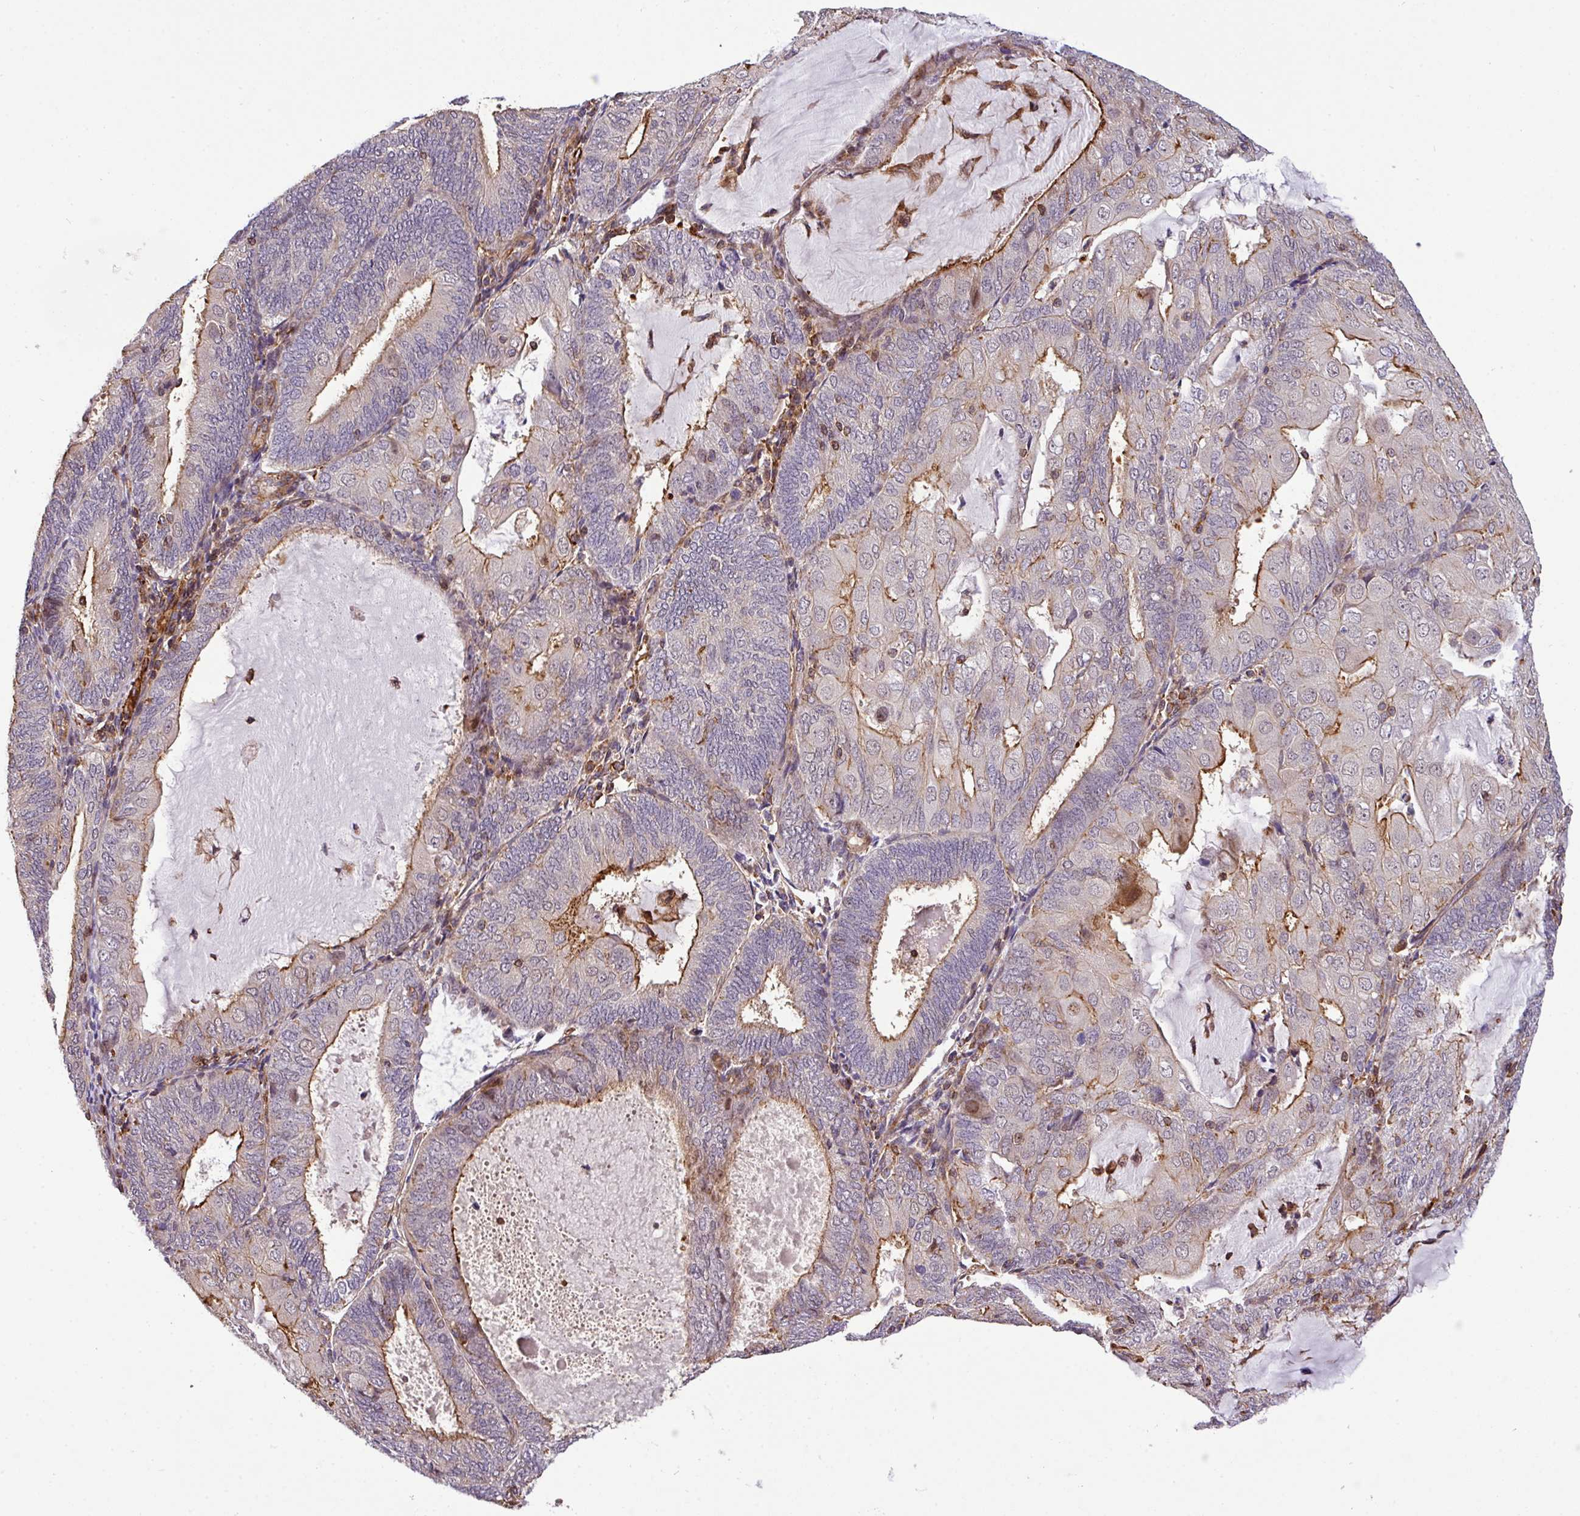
{"staining": {"intensity": "moderate", "quantity": "25%-75%", "location": "cytoplasmic/membranous"}, "tissue": "endometrial cancer", "cell_type": "Tumor cells", "image_type": "cancer", "snomed": [{"axis": "morphology", "description": "Adenocarcinoma, NOS"}, {"axis": "topography", "description": "Endometrium"}], "caption": "The histopathology image reveals a brown stain indicating the presence of a protein in the cytoplasmic/membranous of tumor cells in endometrial cancer (adenocarcinoma).", "gene": "CASS4", "patient": {"sex": "female", "age": 81}}